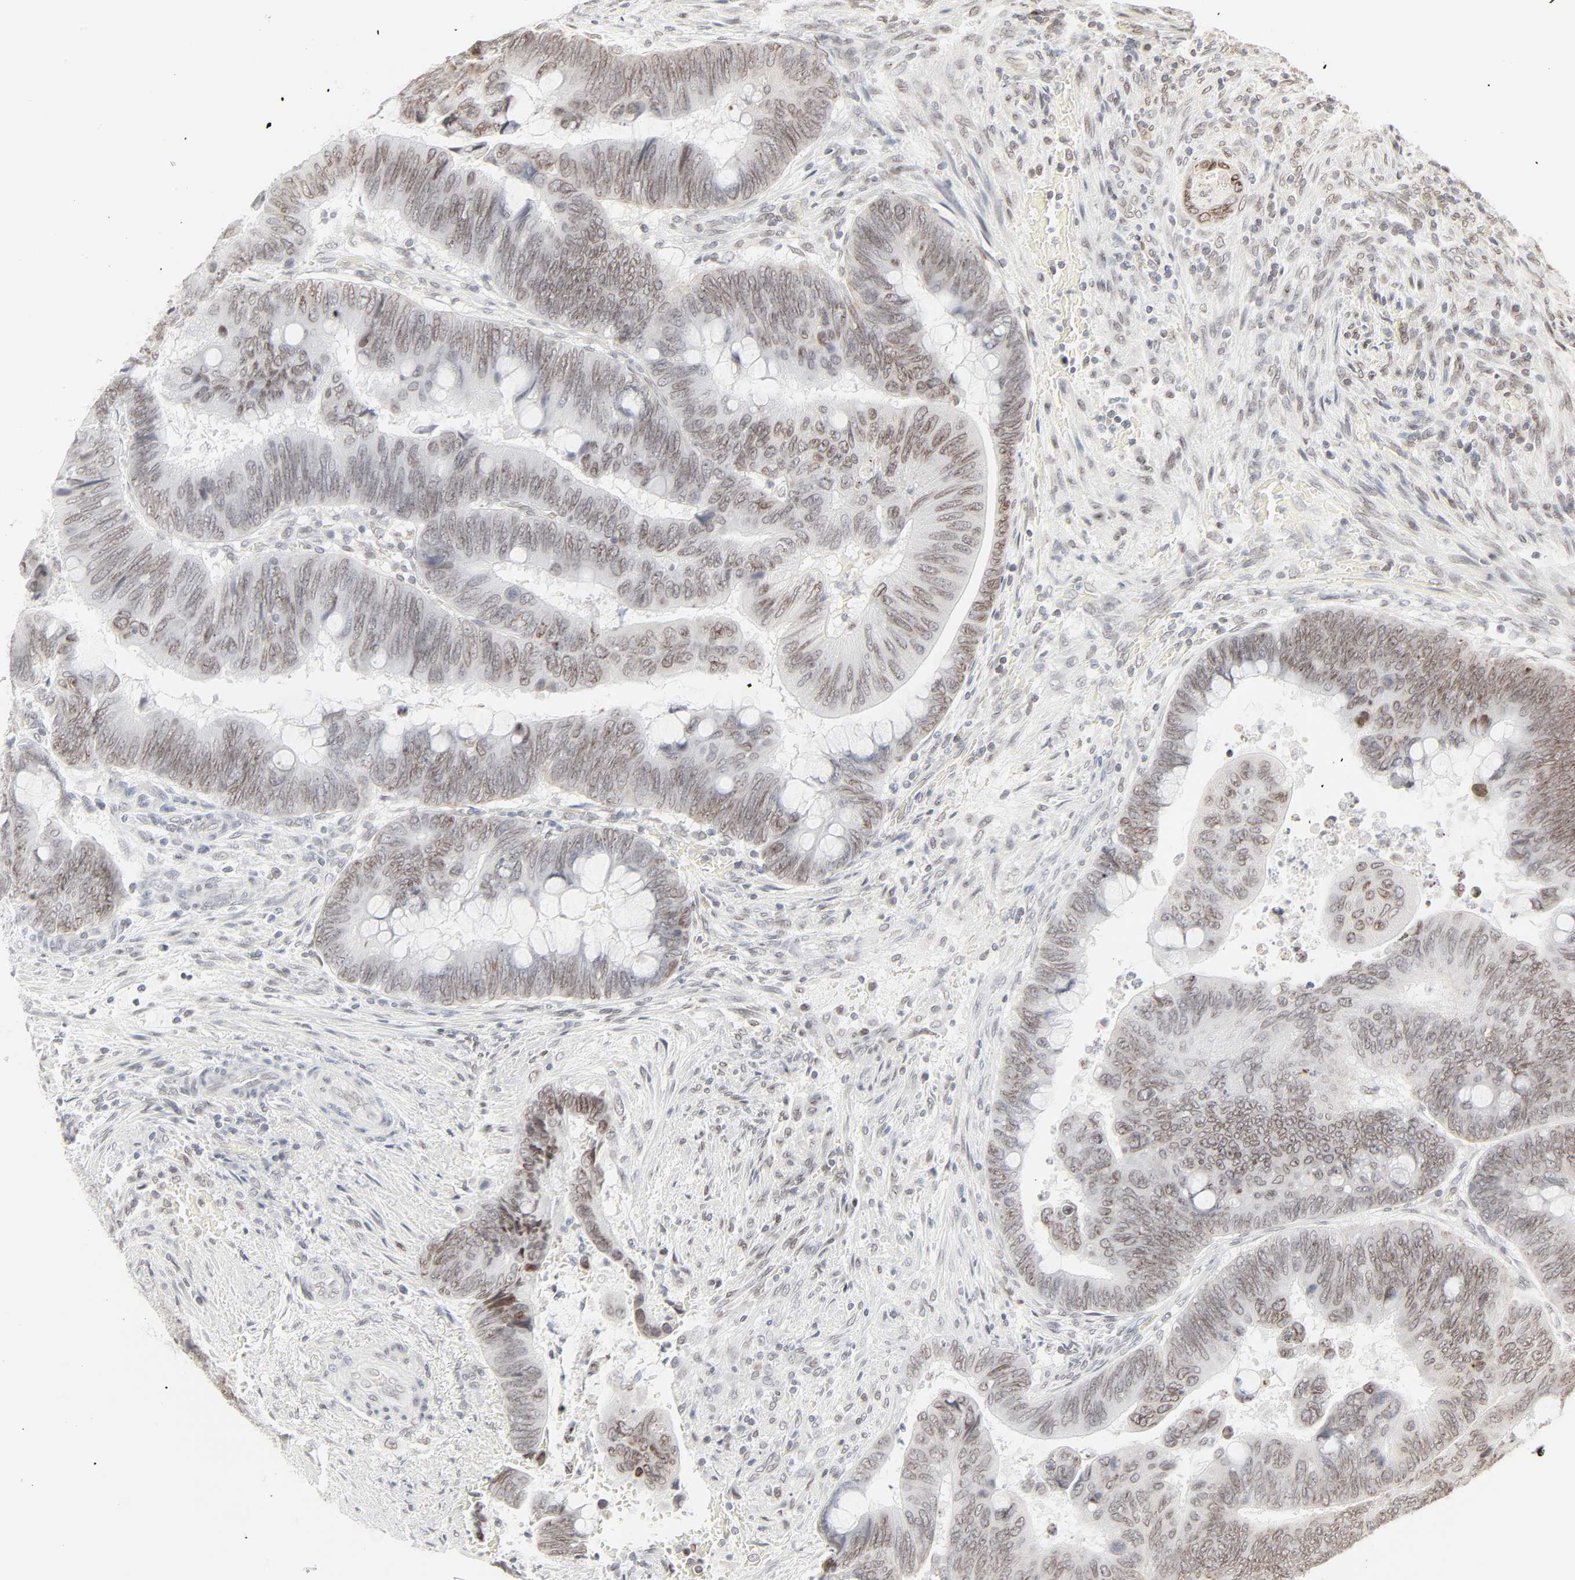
{"staining": {"intensity": "weak", "quantity": "25%-75%", "location": "cytoplasmic/membranous,nuclear"}, "tissue": "colorectal cancer", "cell_type": "Tumor cells", "image_type": "cancer", "snomed": [{"axis": "morphology", "description": "Normal tissue, NOS"}, {"axis": "morphology", "description": "Adenocarcinoma, NOS"}, {"axis": "topography", "description": "Rectum"}], "caption": "Protein staining by immunohistochemistry demonstrates weak cytoplasmic/membranous and nuclear staining in about 25%-75% of tumor cells in colorectal adenocarcinoma. (DAB IHC, brown staining for protein, blue staining for nuclei).", "gene": "MAD1L1", "patient": {"sex": "male", "age": 92}}